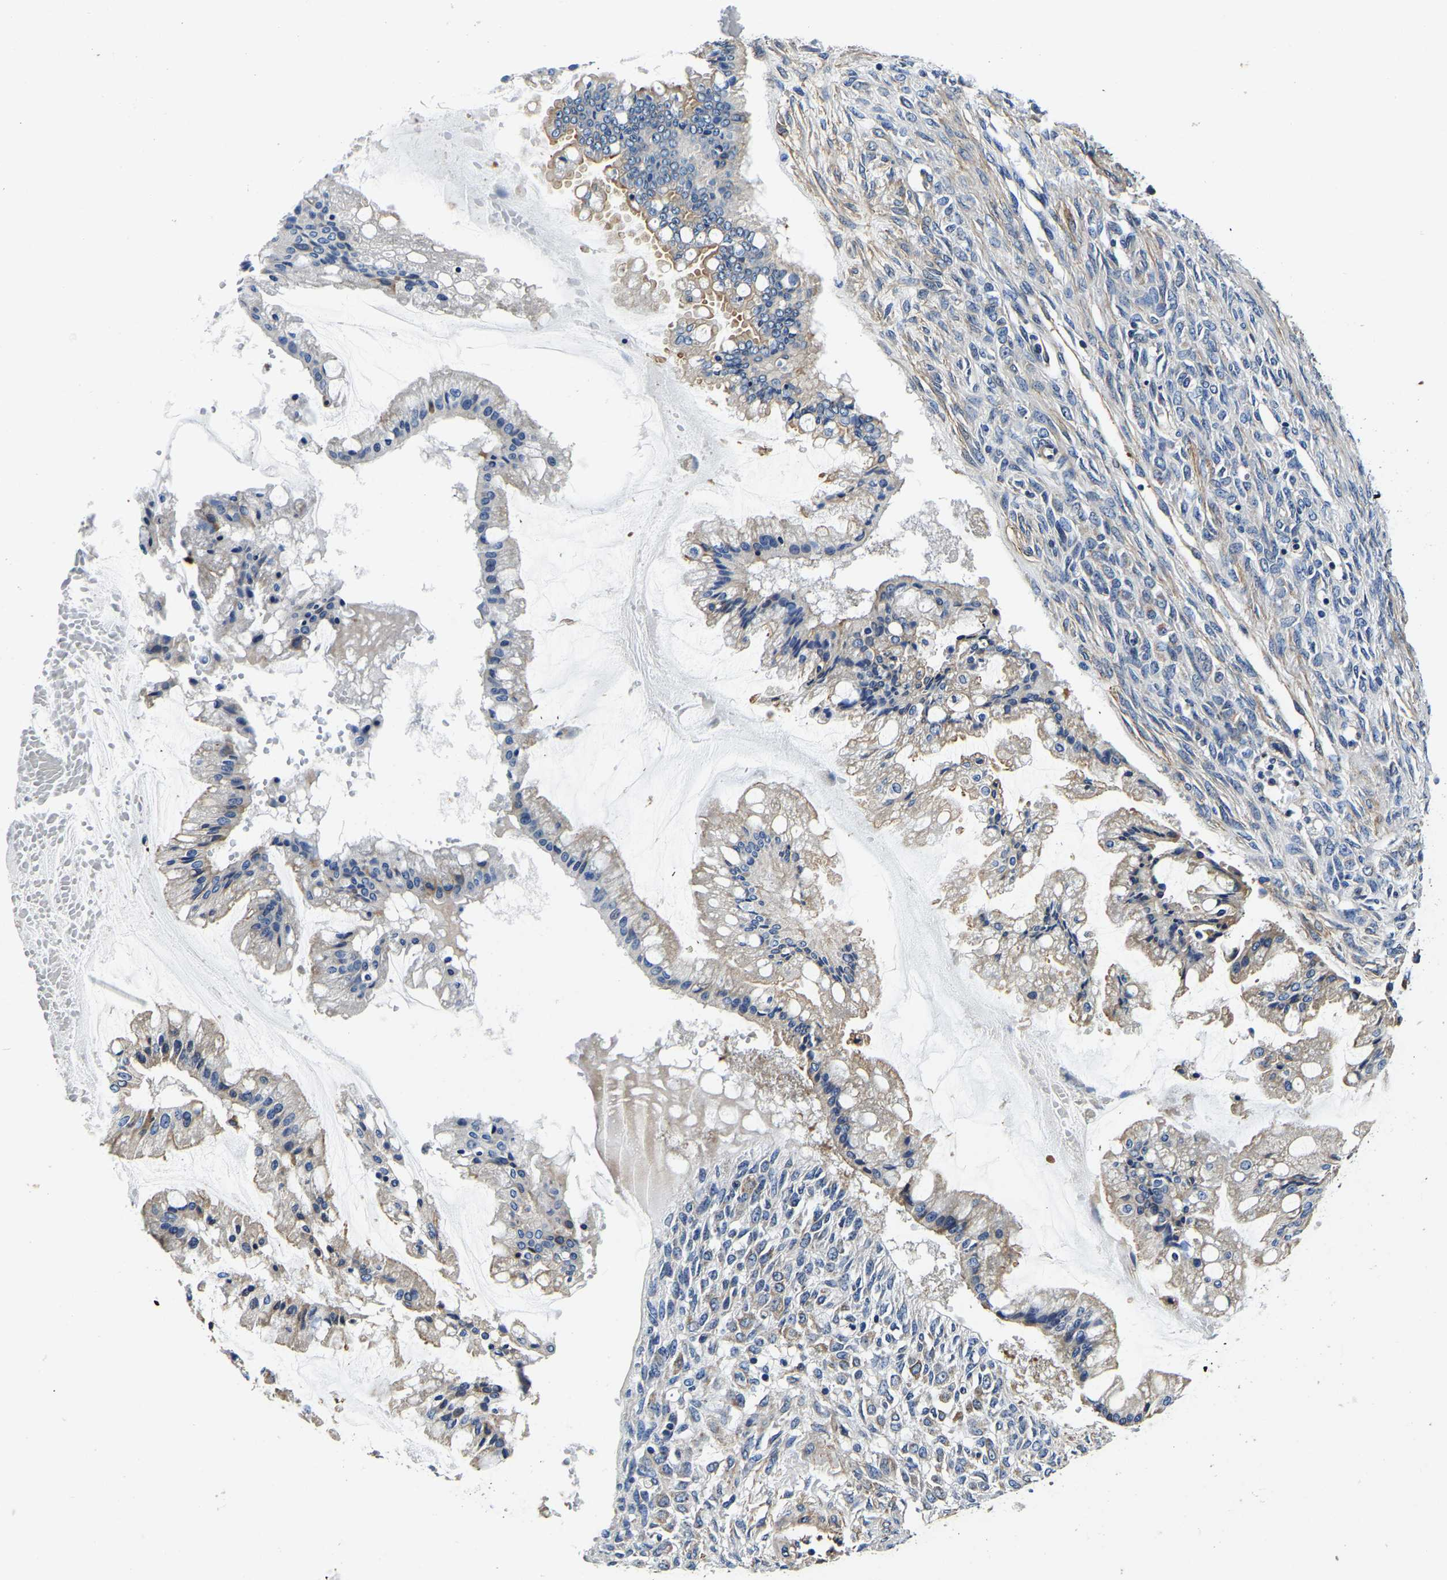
{"staining": {"intensity": "moderate", "quantity": "<25%", "location": "cytoplasmic/membranous"}, "tissue": "ovarian cancer", "cell_type": "Tumor cells", "image_type": "cancer", "snomed": [{"axis": "morphology", "description": "Cystadenocarcinoma, mucinous, NOS"}, {"axis": "topography", "description": "Ovary"}], "caption": "This micrograph shows IHC staining of human mucinous cystadenocarcinoma (ovarian), with low moderate cytoplasmic/membranous expression in about <25% of tumor cells.", "gene": "KCTD17", "patient": {"sex": "female", "age": 73}}